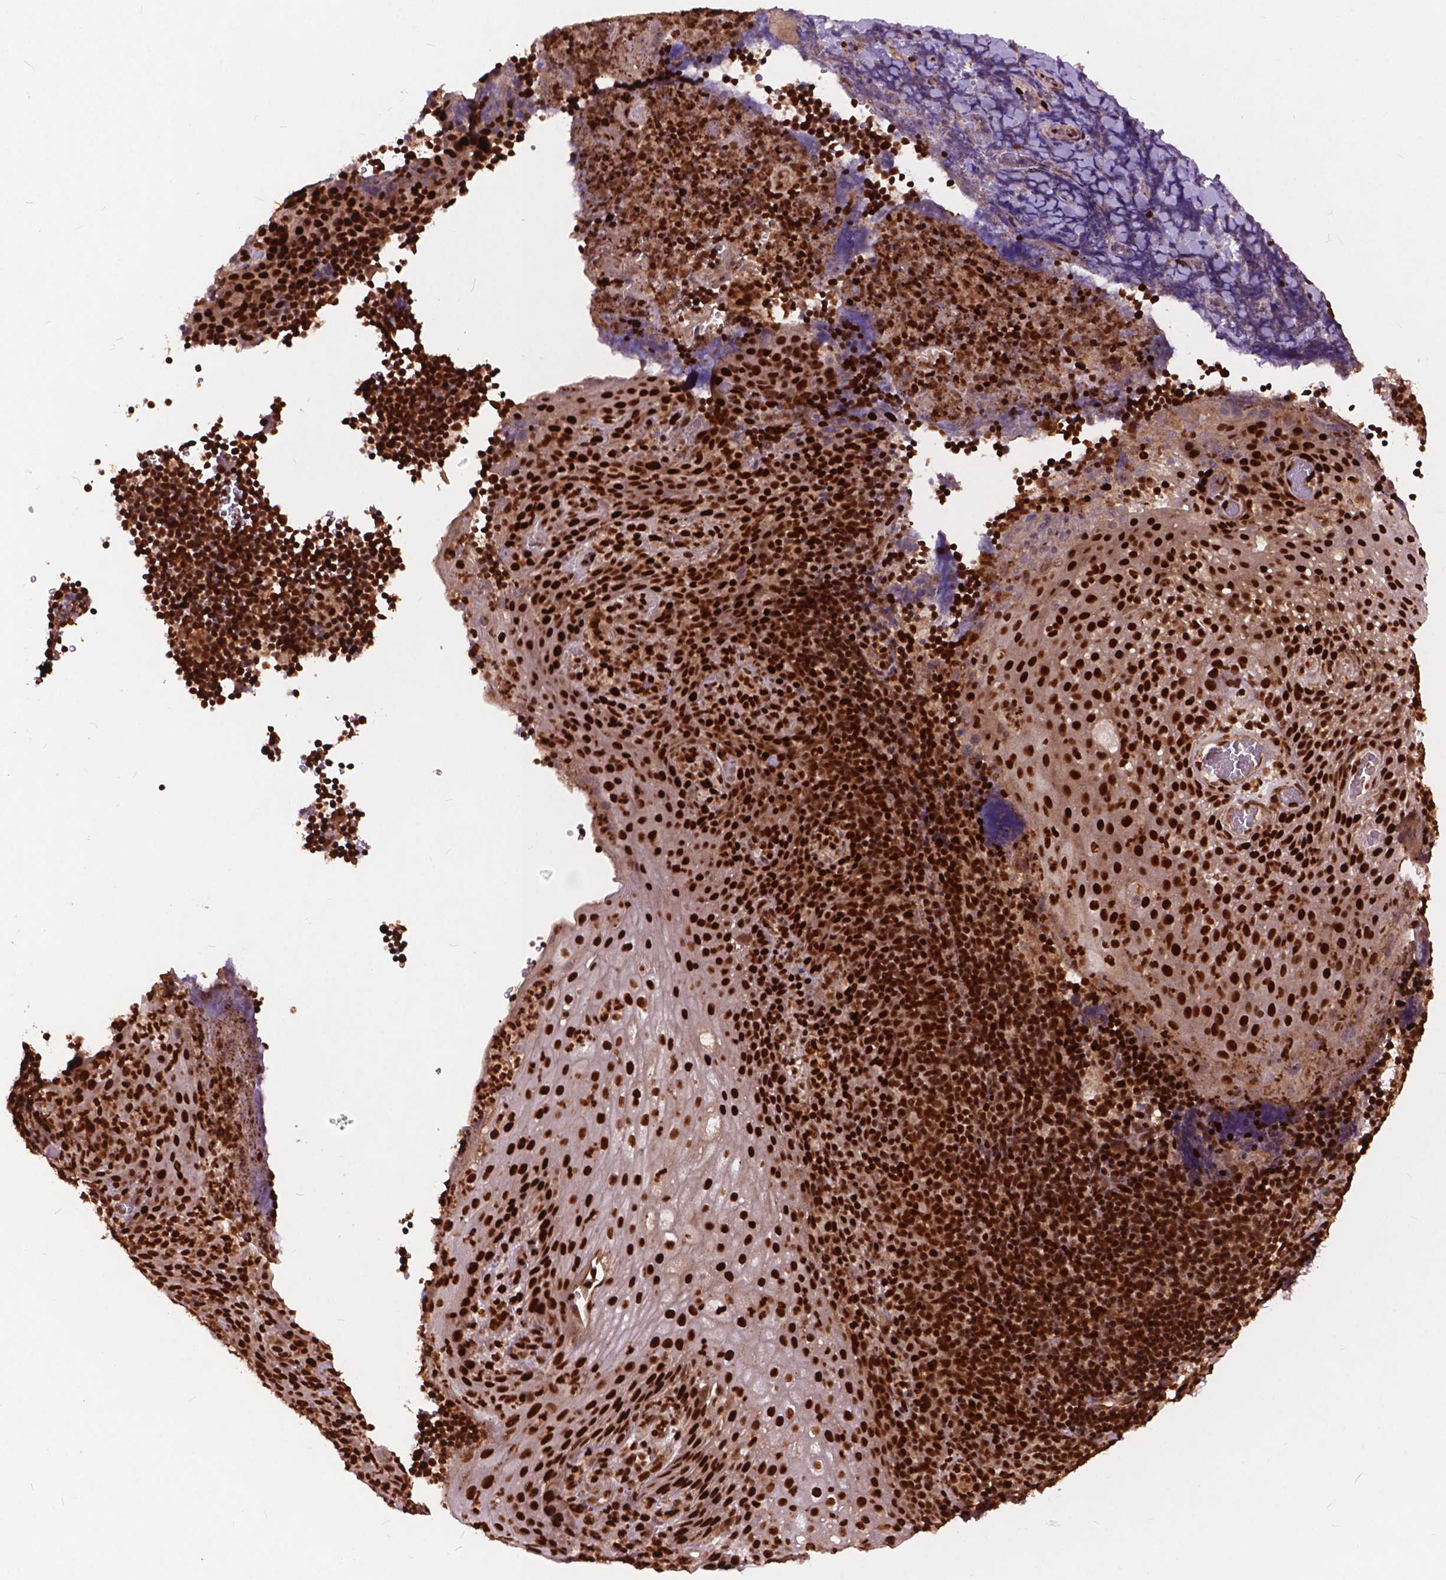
{"staining": {"intensity": "strong", "quantity": ">75%", "location": "nuclear"}, "tissue": "tonsil", "cell_type": "Germinal center cells", "image_type": "normal", "snomed": [{"axis": "morphology", "description": "Normal tissue, NOS"}, {"axis": "topography", "description": "Tonsil"}], "caption": "A high-resolution histopathology image shows immunohistochemistry (IHC) staining of unremarkable tonsil, which exhibits strong nuclear staining in about >75% of germinal center cells.", "gene": "ANP32A", "patient": {"sex": "male", "age": 17}}